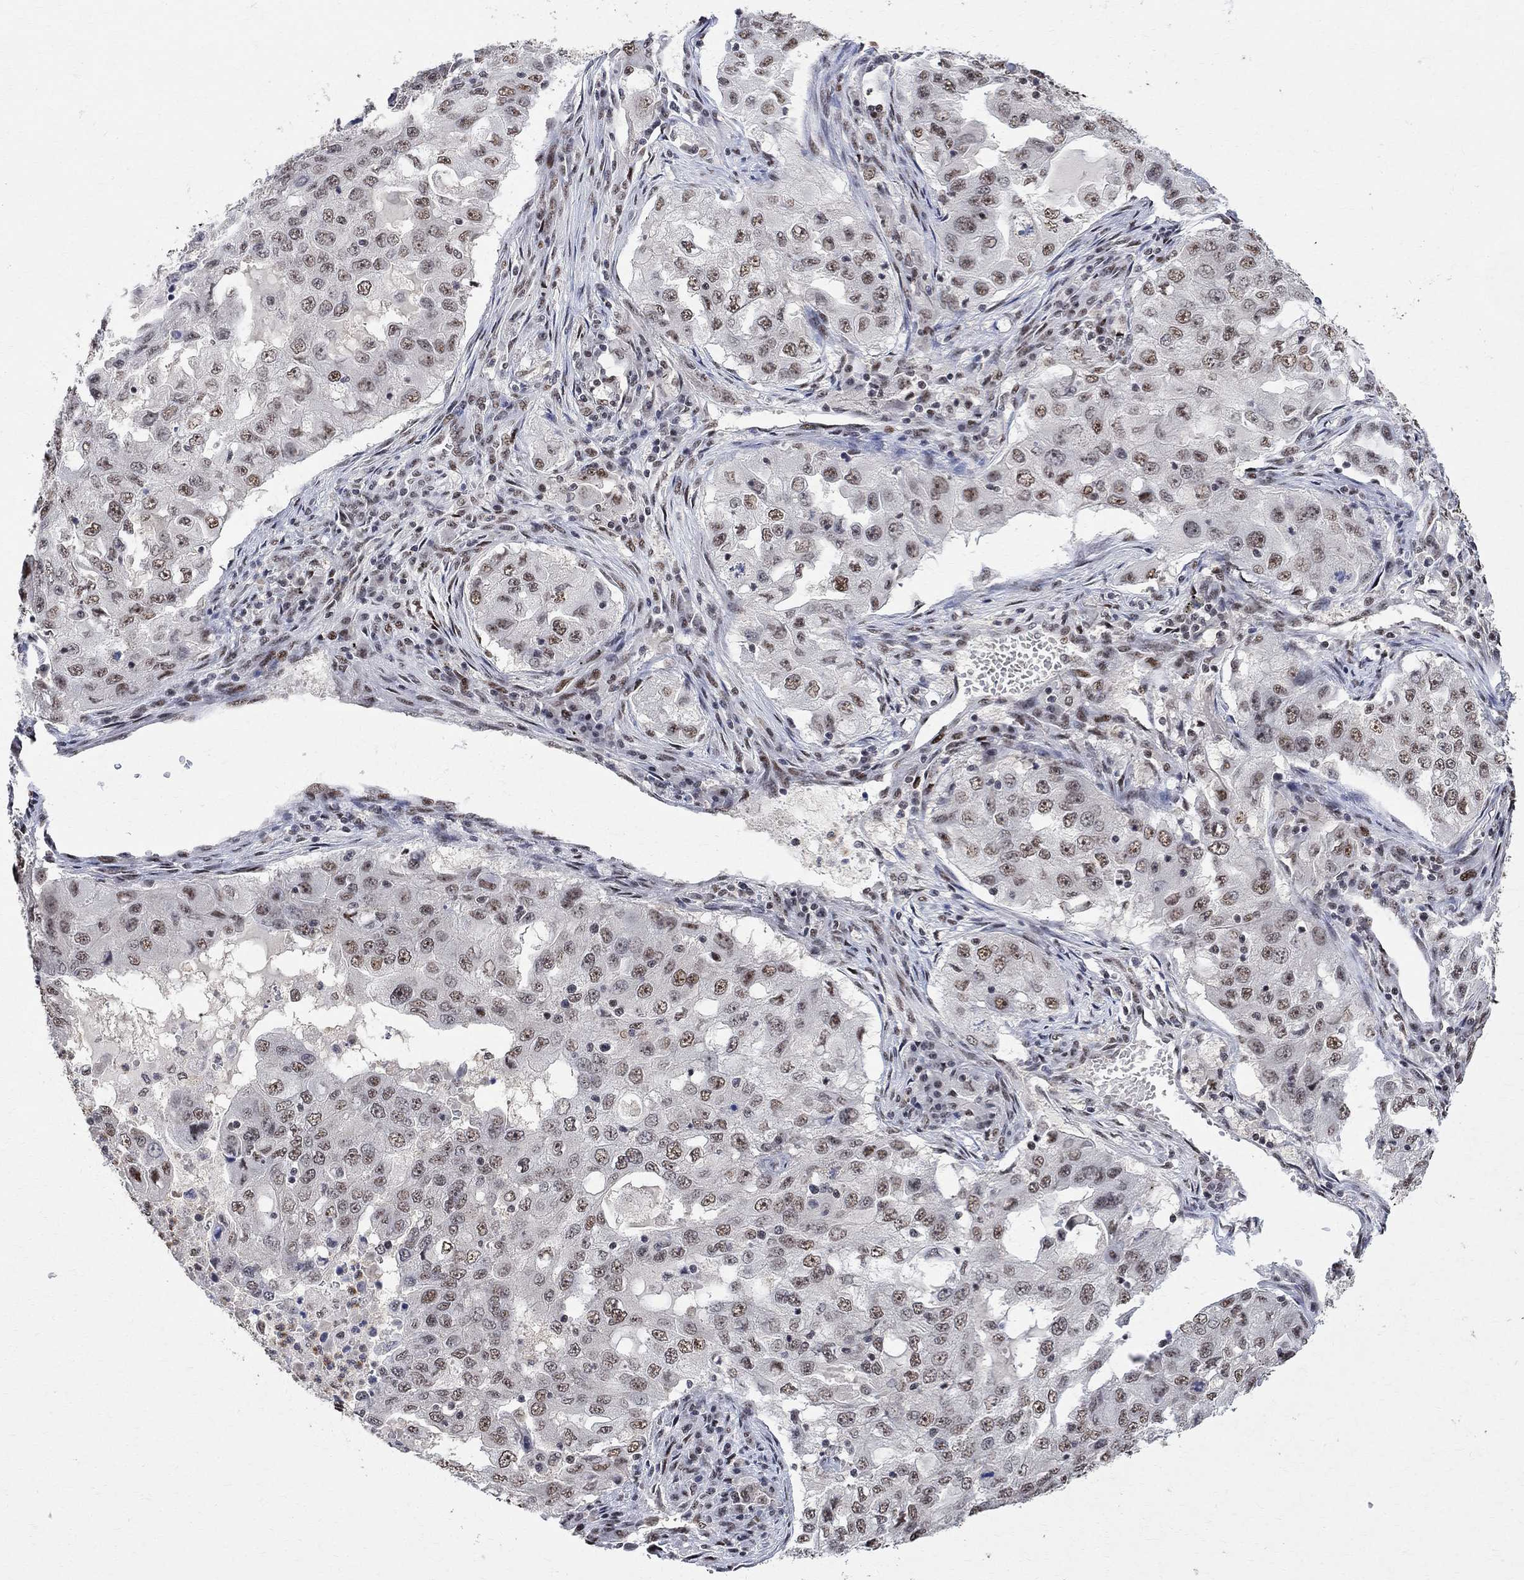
{"staining": {"intensity": "weak", "quantity": ">75%", "location": "nuclear"}, "tissue": "lung cancer", "cell_type": "Tumor cells", "image_type": "cancer", "snomed": [{"axis": "morphology", "description": "Adenocarcinoma, NOS"}, {"axis": "topography", "description": "Lung"}], "caption": "Lung cancer (adenocarcinoma) stained with a protein marker displays weak staining in tumor cells.", "gene": "E4F1", "patient": {"sex": "female", "age": 61}}